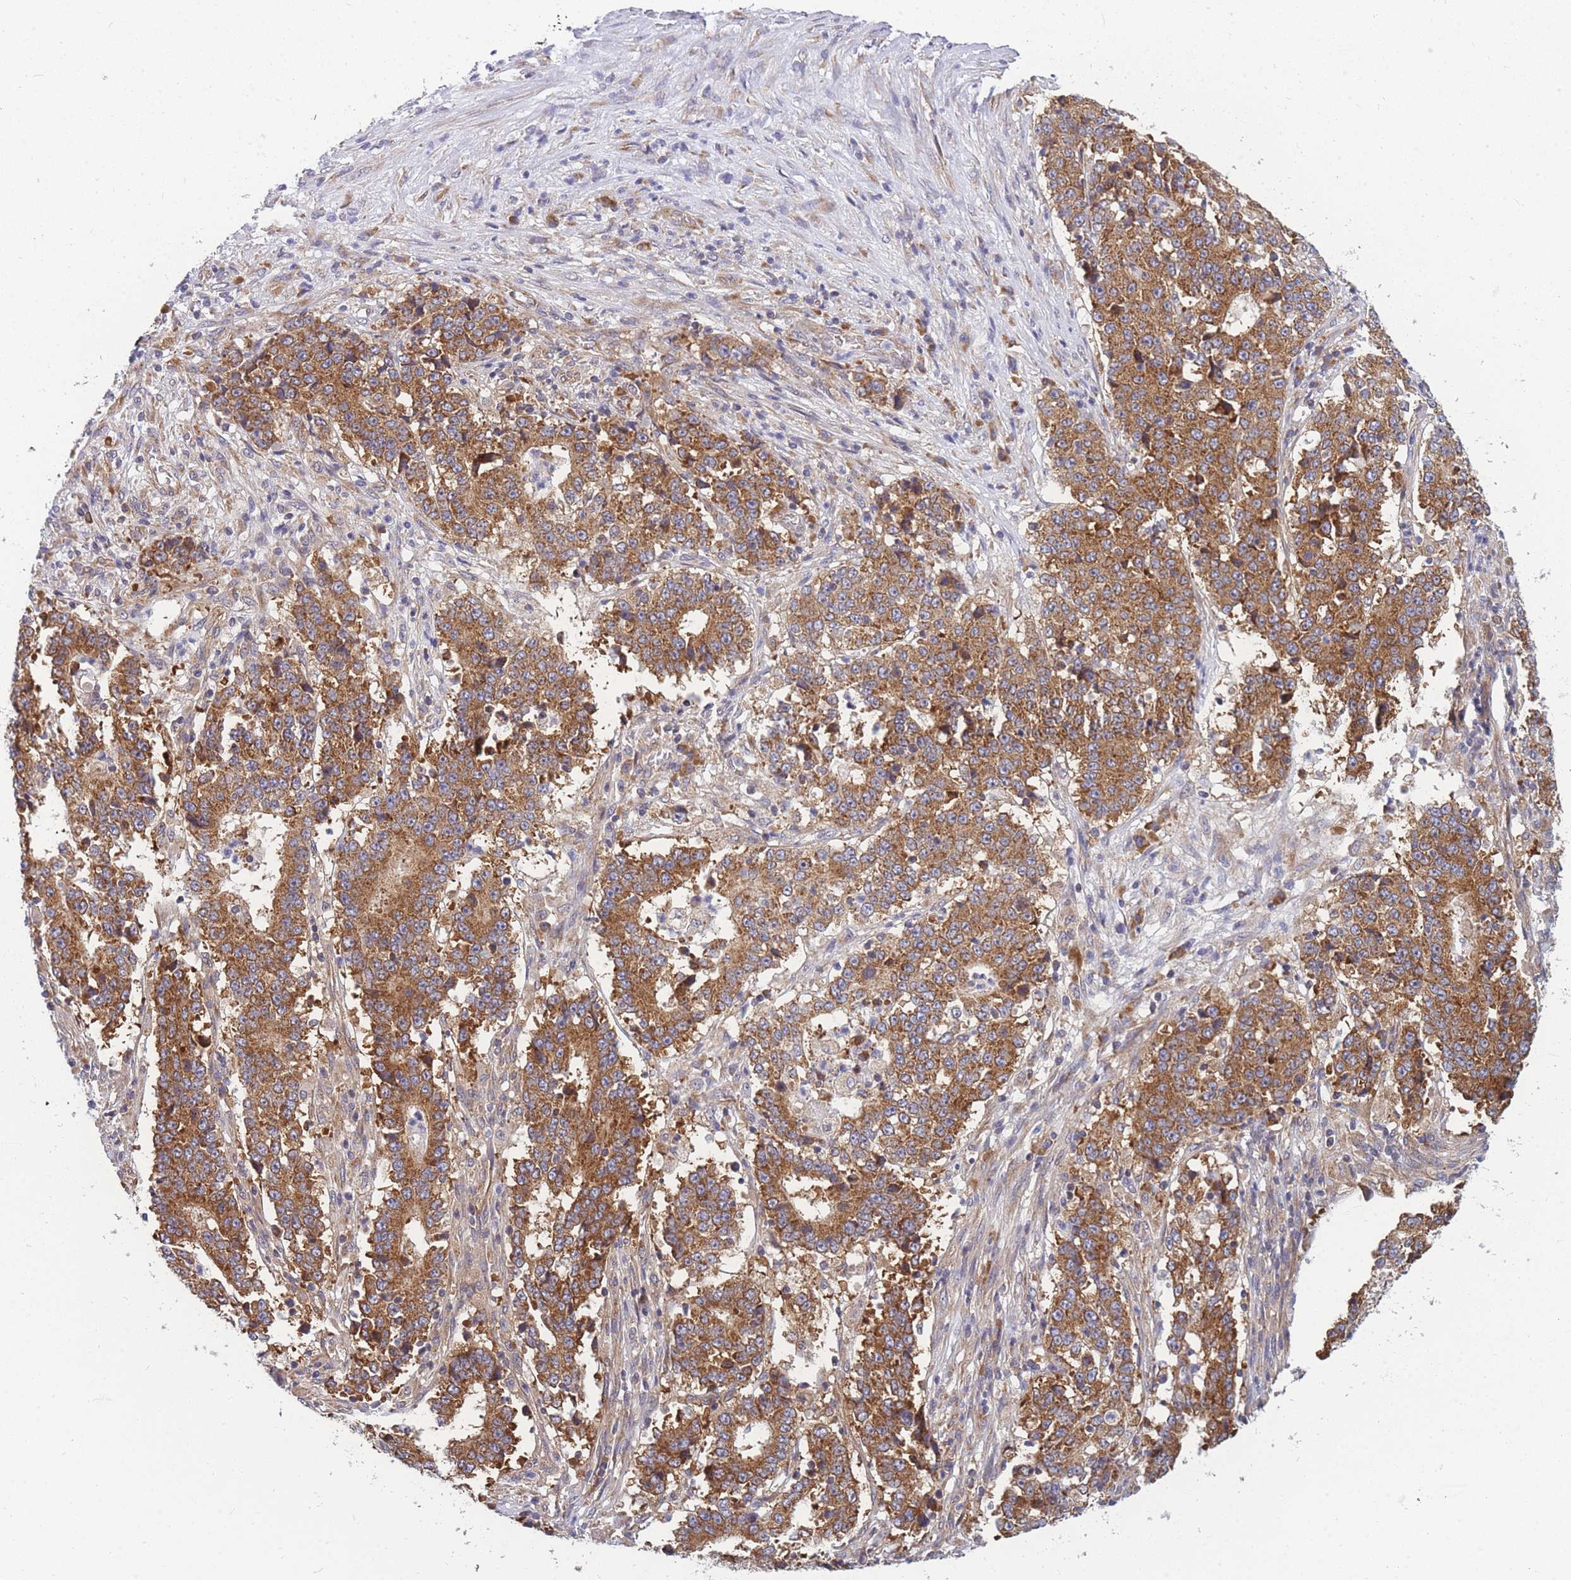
{"staining": {"intensity": "moderate", "quantity": ">75%", "location": "cytoplasmic/membranous"}, "tissue": "stomach cancer", "cell_type": "Tumor cells", "image_type": "cancer", "snomed": [{"axis": "morphology", "description": "Adenocarcinoma, NOS"}, {"axis": "topography", "description": "Stomach"}], "caption": "Adenocarcinoma (stomach) stained with a brown dye displays moderate cytoplasmic/membranous positive staining in approximately >75% of tumor cells.", "gene": "MRPL23", "patient": {"sex": "male", "age": 59}}